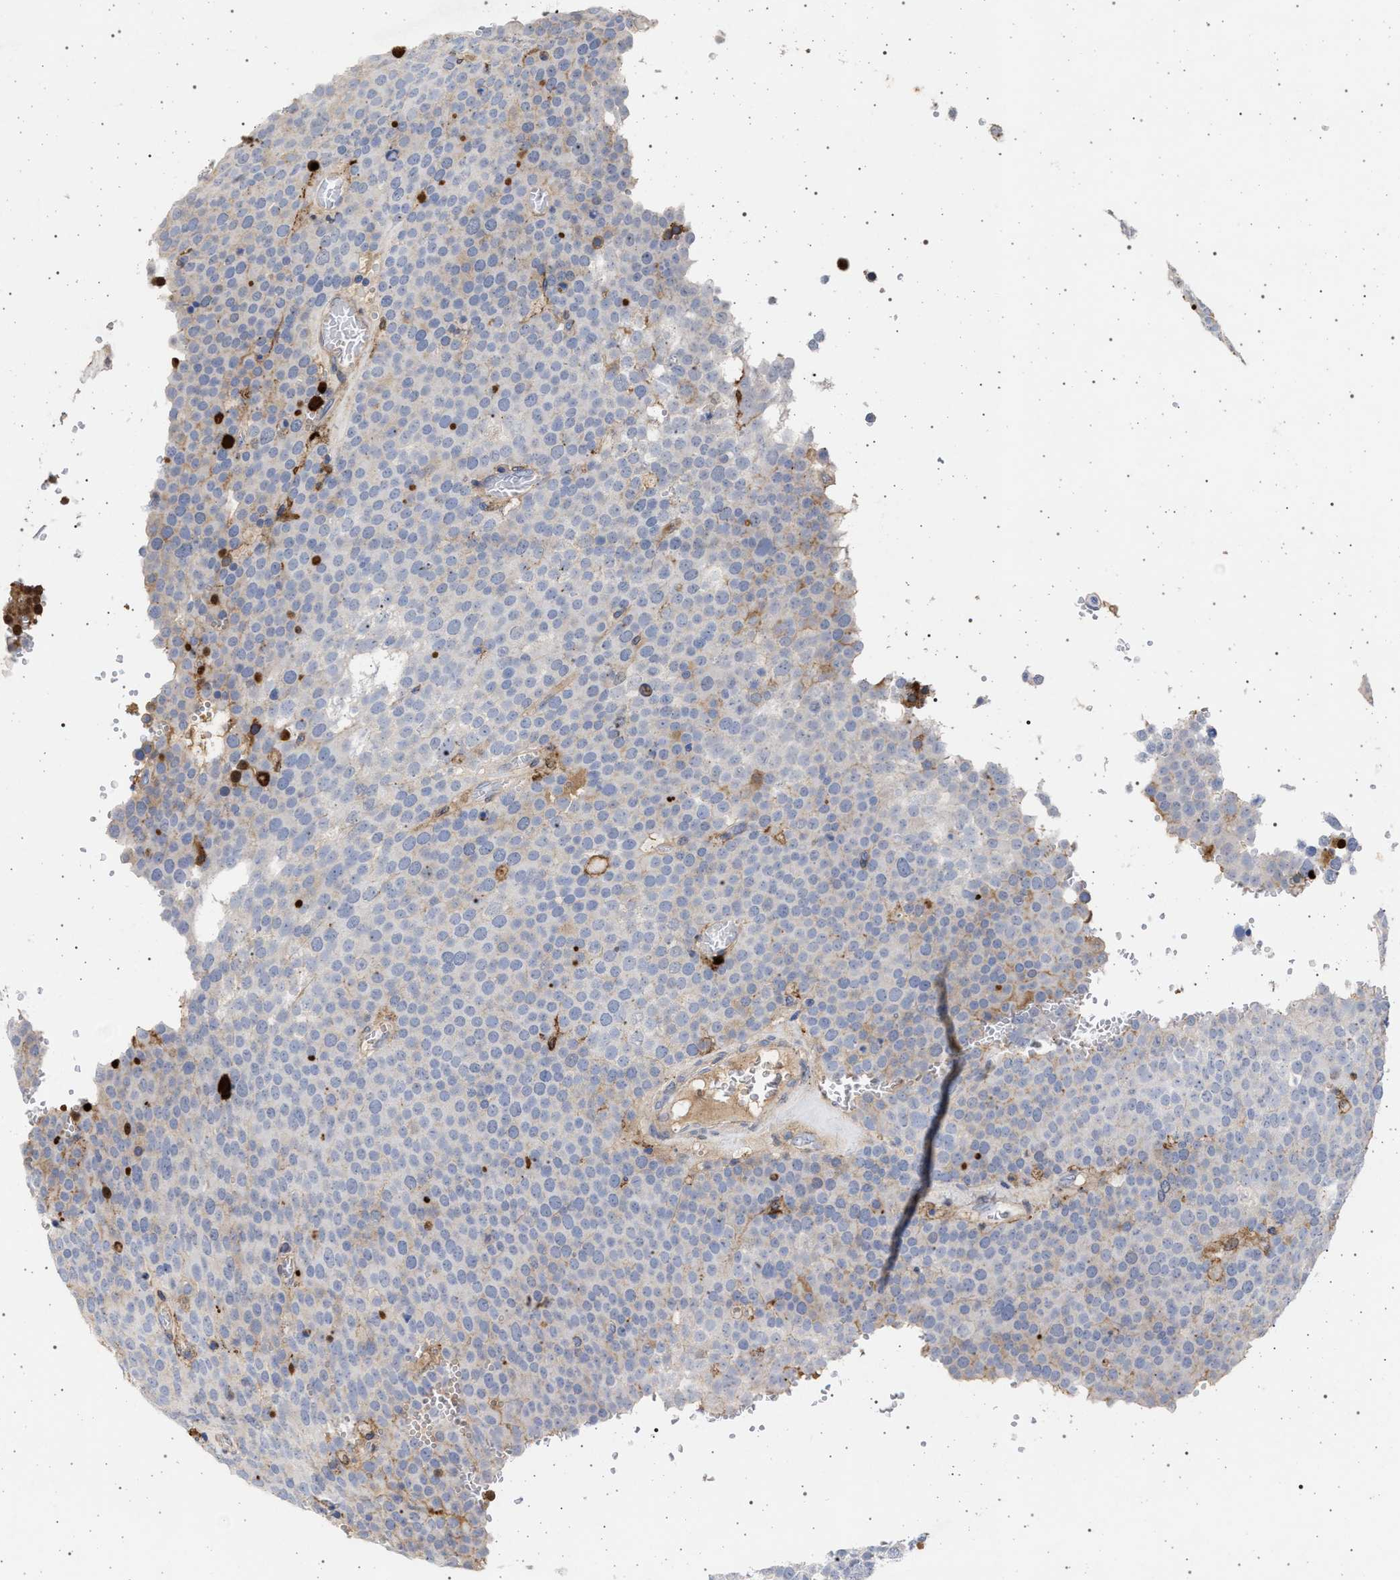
{"staining": {"intensity": "negative", "quantity": "none", "location": "none"}, "tissue": "testis cancer", "cell_type": "Tumor cells", "image_type": "cancer", "snomed": [{"axis": "morphology", "description": "Seminoma, NOS"}, {"axis": "topography", "description": "Testis"}], "caption": "Testis cancer (seminoma) was stained to show a protein in brown. There is no significant staining in tumor cells.", "gene": "PLG", "patient": {"sex": "male", "age": 71}}